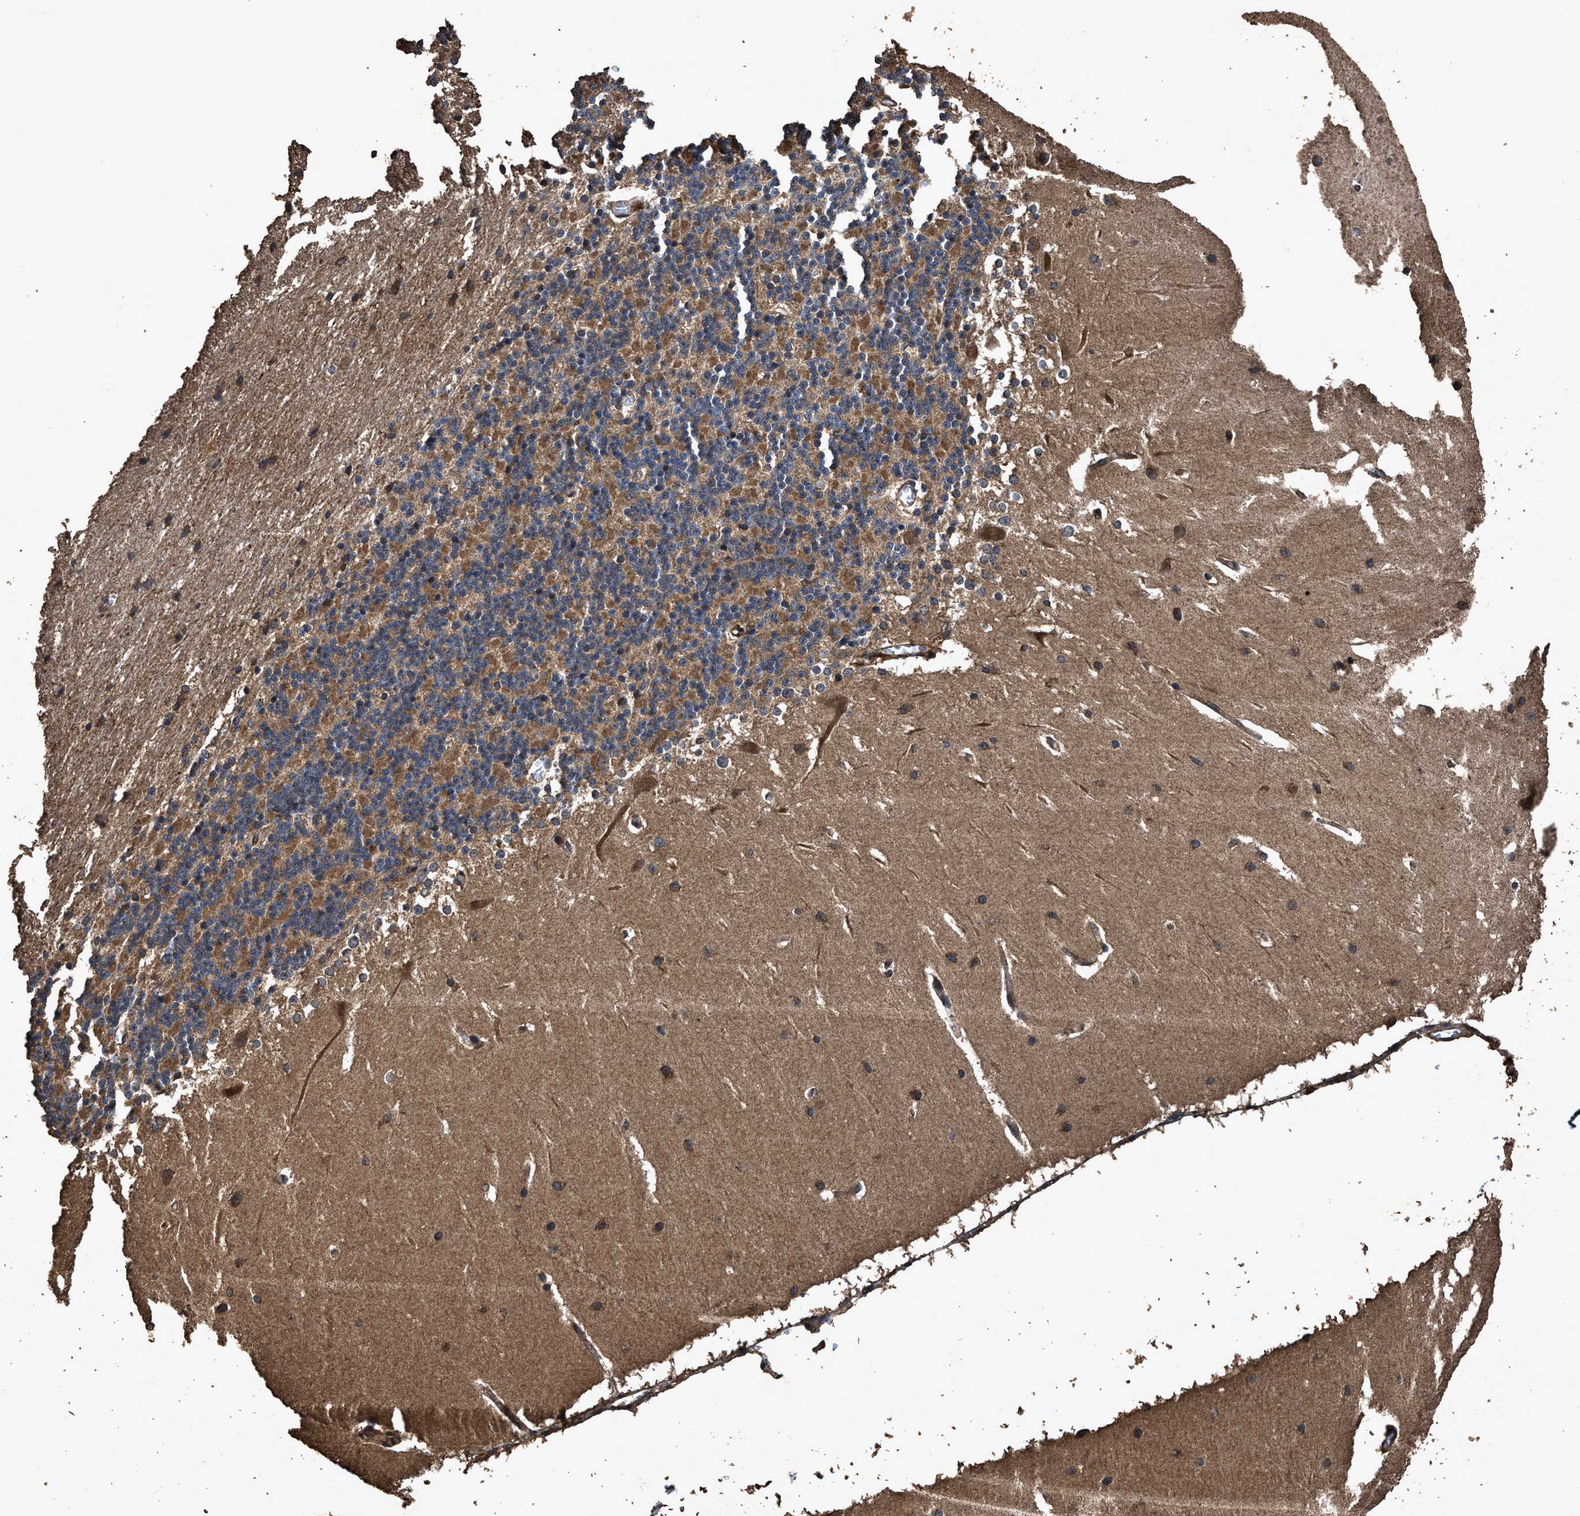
{"staining": {"intensity": "moderate", "quantity": ">75%", "location": "cytoplasmic/membranous"}, "tissue": "cerebellum", "cell_type": "Cells in granular layer", "image_type": "normal", "snomed": [{"axis": "morphology", "description": "Normal tissue, NOS"}, {"axis": "topography", "description": "Cerebellum"}], "caption": "An IHC micrograph of unremarkable tissue is shown. Protein staining in brown labels moderate cytoplasmic/membranous positivity in cerebellum within cells in granular layer.", "gene": "ZMYND19", "patient": {"sex": "female", "age": 19}}